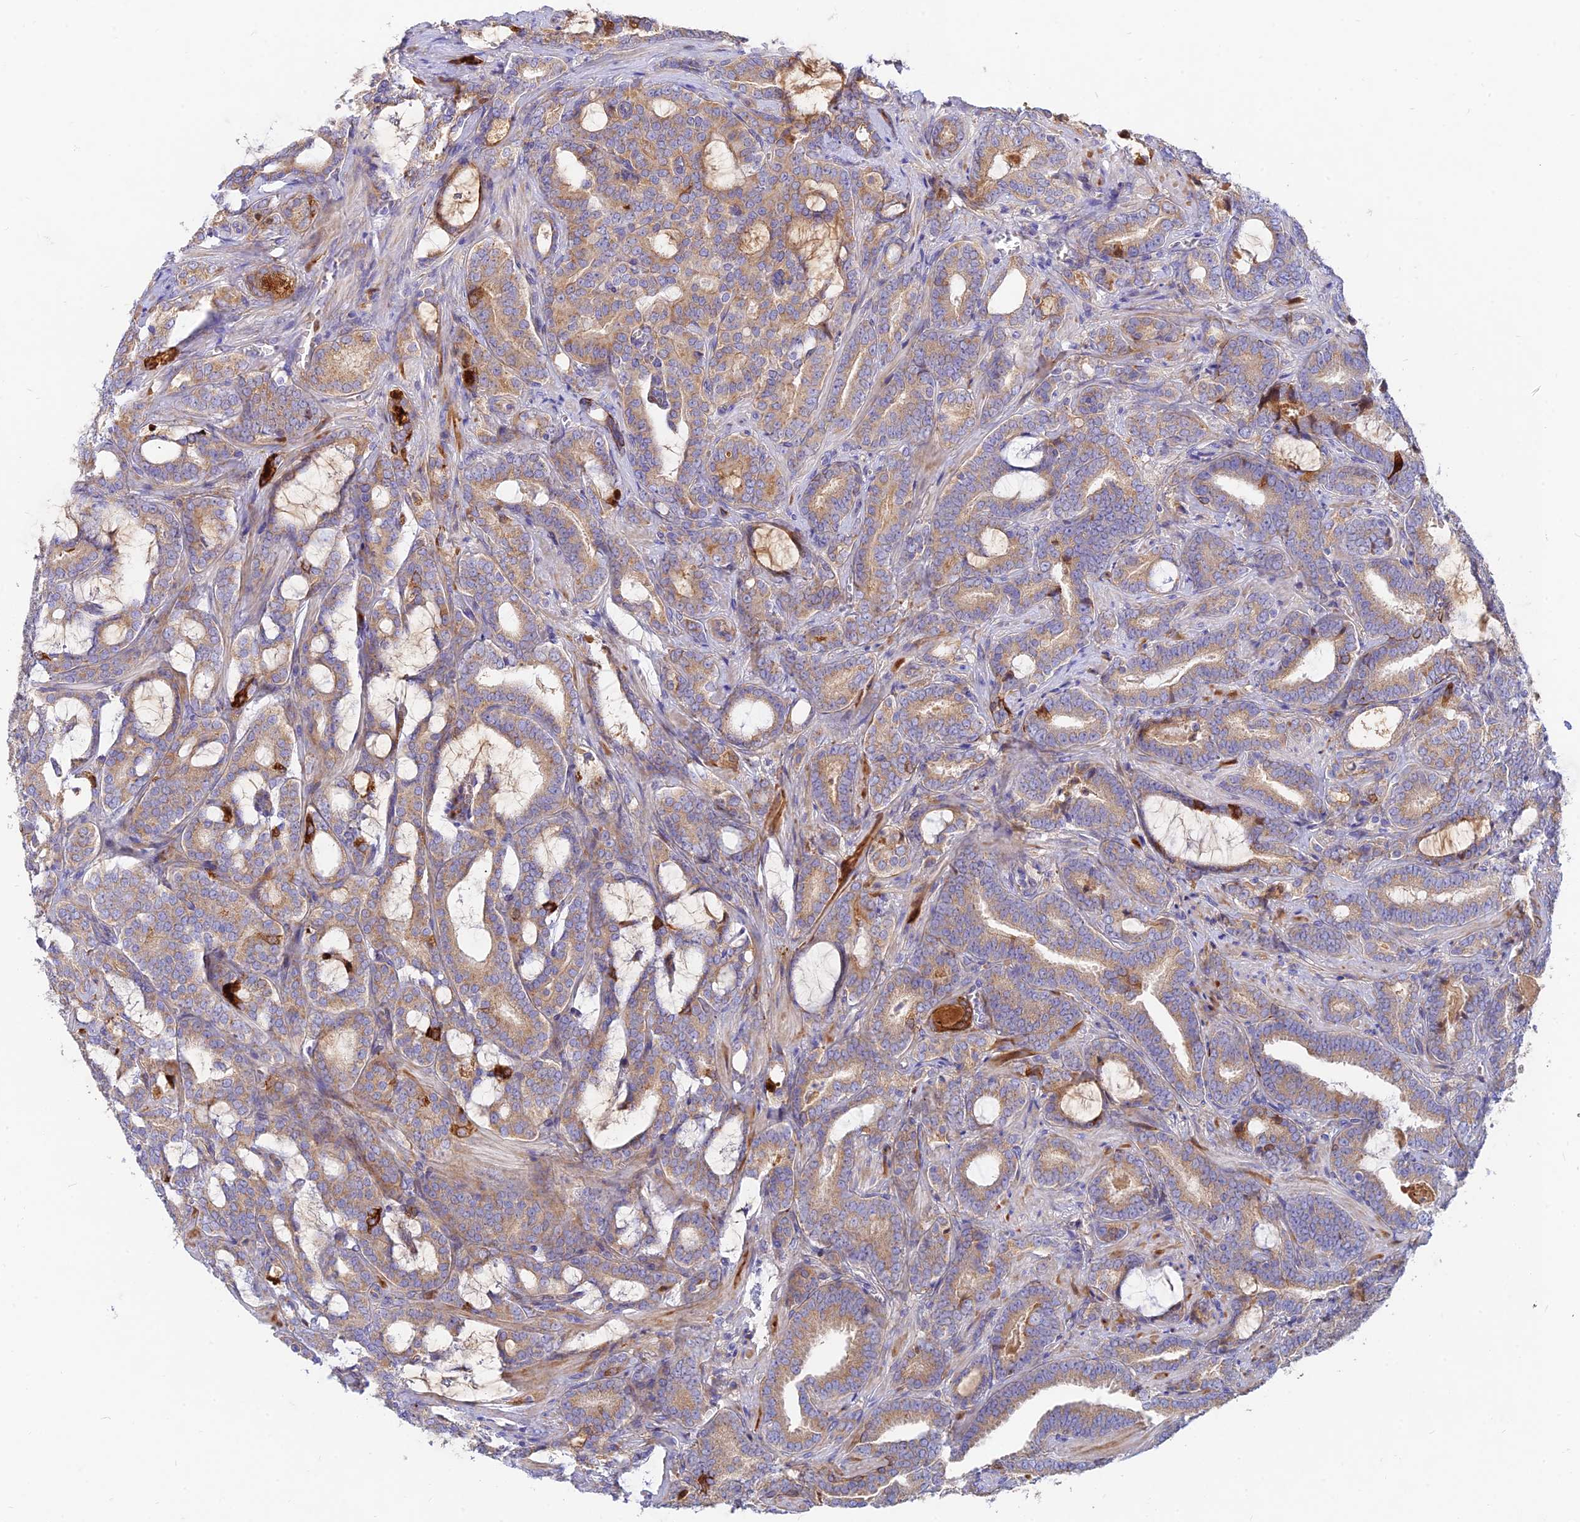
{"staining": {"intensity": "moderate", "quantity": "25%-75%", "location": "cytoplasmic/membranous"}, "tissue": "prostate cancer", "cell_type": "Tumor cells", "image_type": "cancer", "snomed": [{"axis": "morphology", "description": "Adenocarcinoma, High grade"}, {"axis": "topography", "description": "Prostate and seminal vesicle, NOS"}], "caption": "Human adenocarcinoma (high-grade) (prostate) stained with a protein marker shows moderate staining in tumor cells.", "gene": "MROH1", "patient": {"sex": "male", "age": 67}}